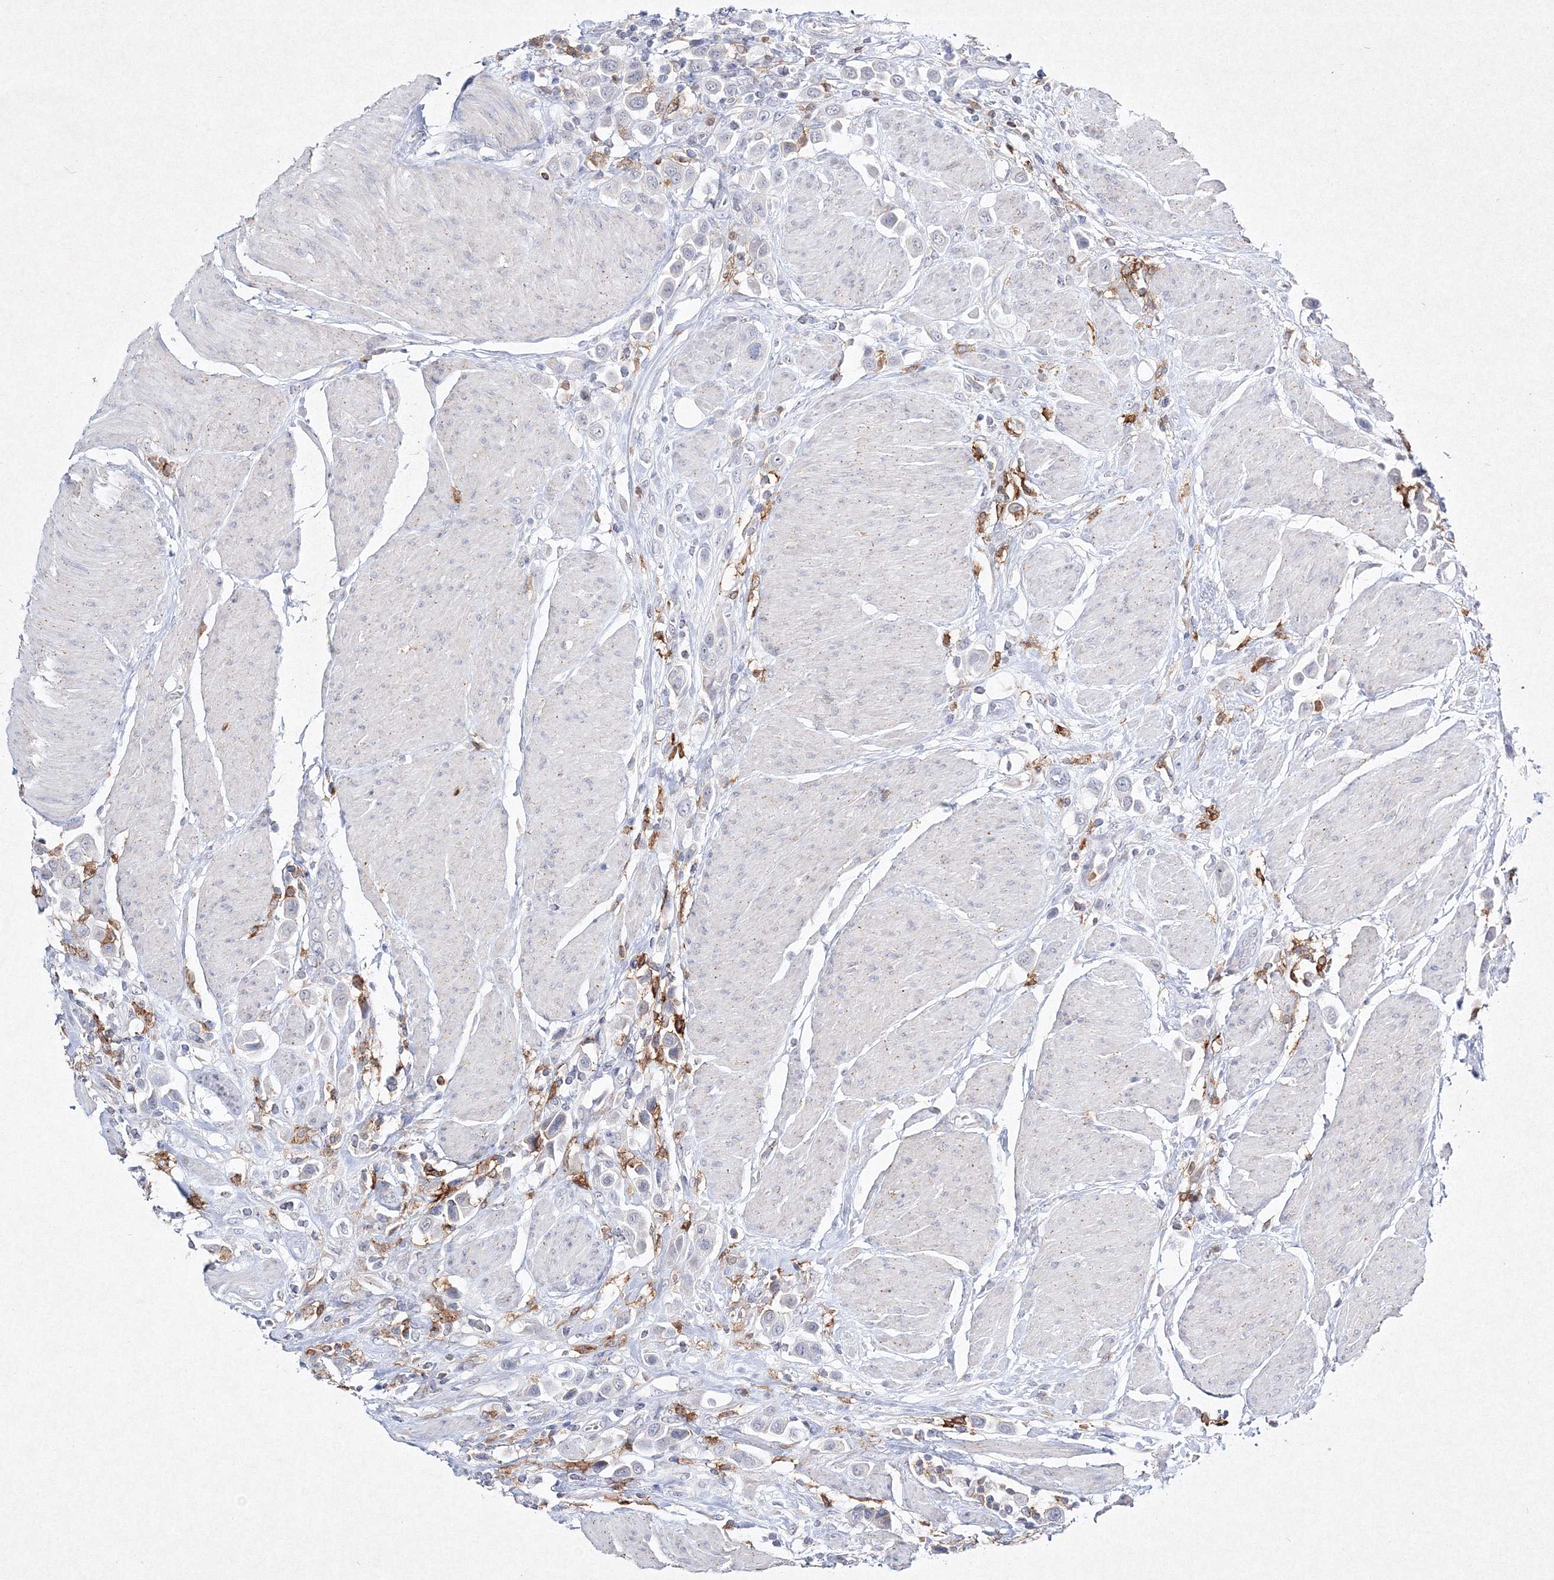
{"staining": {"intensity": "negative", "quantity": "none", "location": "none"}, "tissue": "urothelial cancer", "cell_type": "Tumor cells", "image_type": "cancer", "snomed": [{"axis": "morphology", "description": "Urothelial carcinoma, High grade"}, {"axis": "topography", "description": "Urinary bladder"}], "caption": "There is no significant positivity in tumor cells of urothelial carcinoma (high-grade). Nuclei are stained in blue.", "gene": "HCST", "patient": {"sex": "male", "age": 50}}